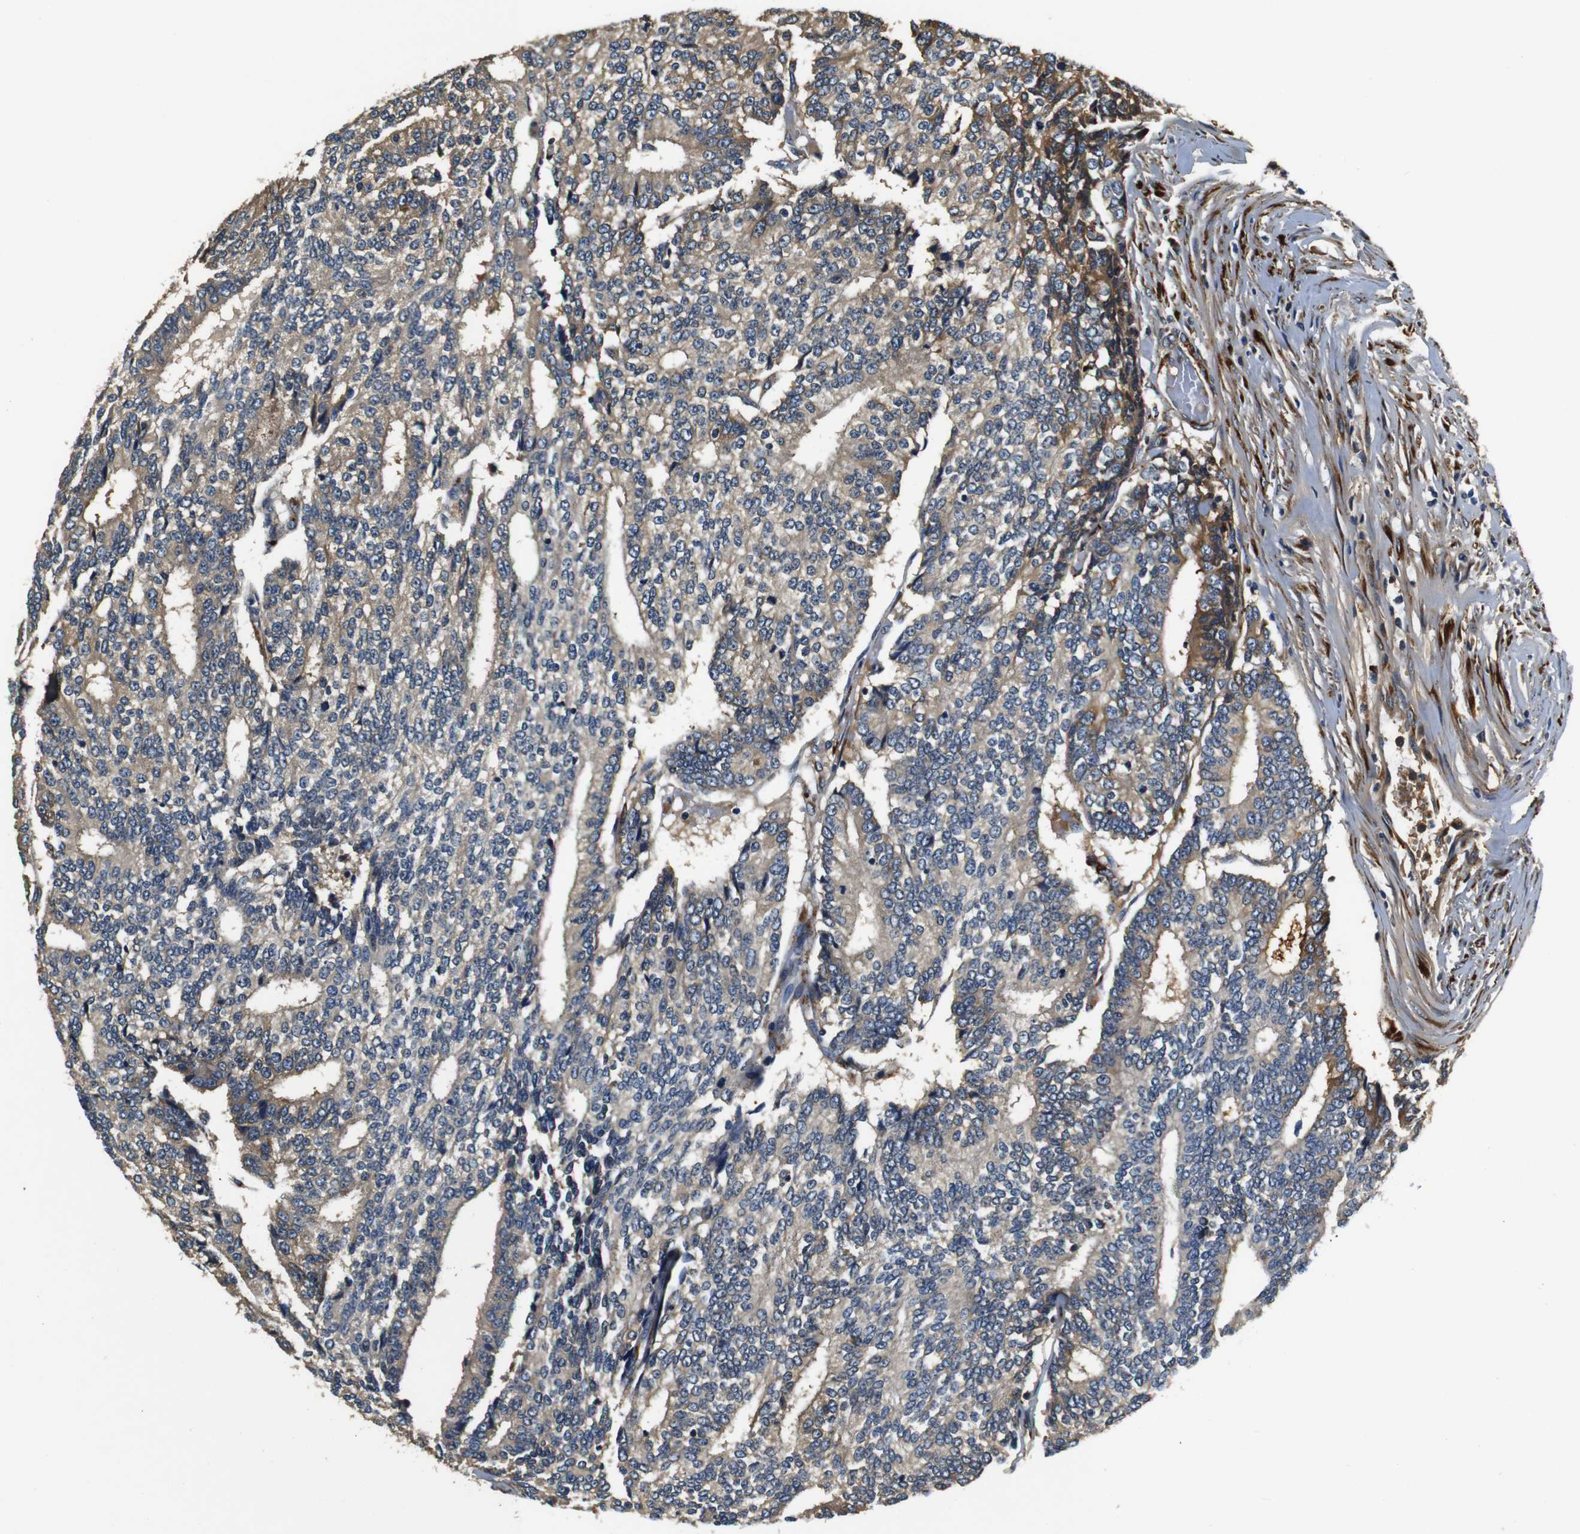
{"staining": {"intensity": "weak", "quantity": ">75%", "location": "cytoplasmic/membranous"}, "tissue": "prostate cancer", "cell_type": "Tumor cells", "image_type": "cancer", "snomed": [{"axis": "morphology", "description": "Normal tissue, NOS"}, {"axis": "morphology", "description": "Adenocarcinoma, High grade"}, {"axis": "topography", "description": "Prostate"}, {"axis": "topography", "description": "Seminal veicle"}], "caption": "Immunohistochemistry histopathology image of neoplastic tissue: human high-grade adenocarcinoma (prostate) stained using immunohistochemistry (IHC) displays low levels of weak protein expression localized specifically in the cytoplasmic/membranous of tumor cells, appearing as a cytoplasmic/membranous brown color.", "gene": "COL1A1", "patient": {"sex": "male", "age": 55}}